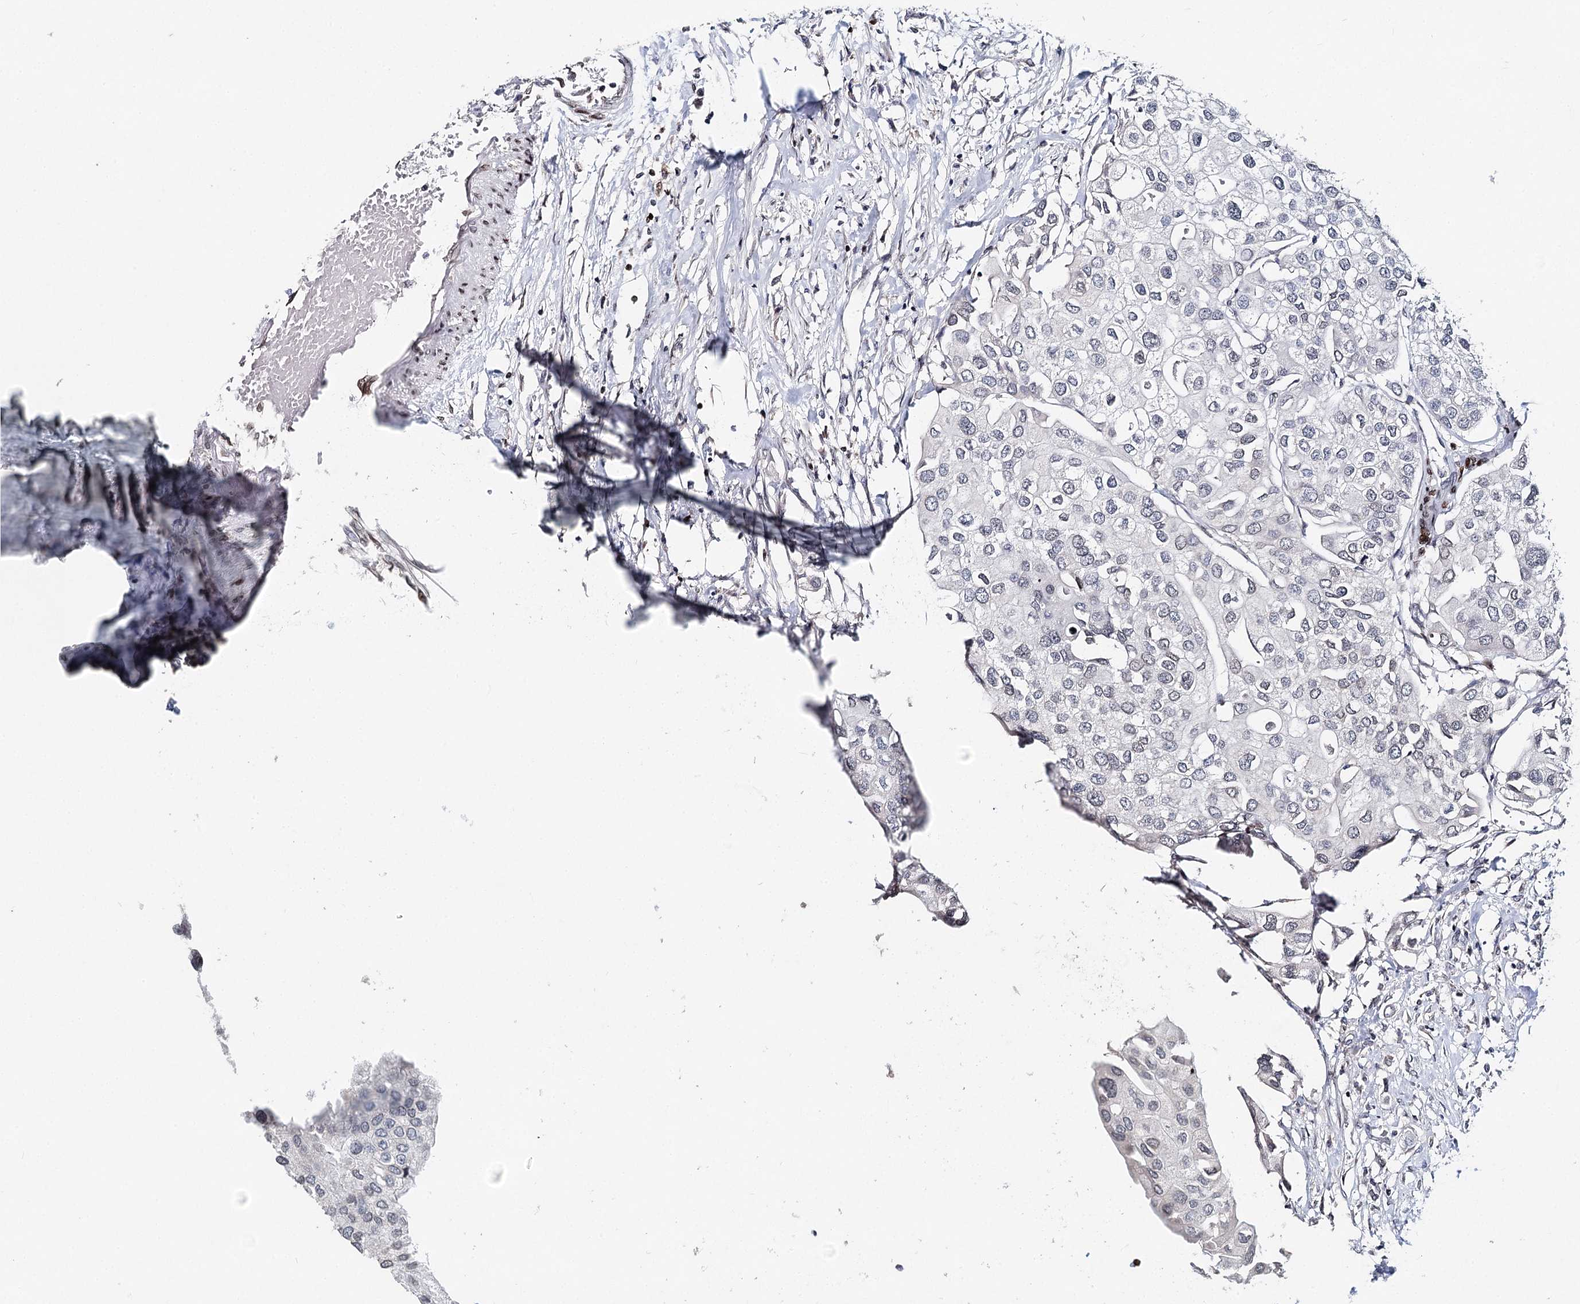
{"staining": {"intensity": "negative", "quantity": "none", "location": "none"}, "tissue": "urothelial cancer", "cell_type": "Tumor cells", "image_type": "cancer", "snomed": [{"axis": "morphology", "description": "Urothelial carcinoma, High grade"}, {"axis": "topography", "description": "Urinary bladder"}], "caption": "A high-resolution histopathology image shows immunohistochemistry staining of high-grade urothelial carcinoma, which exhibits no significant positivity in tumor cells.", "gene": "FRMD4A", "patient": {"sex": "male", "age": 64}}